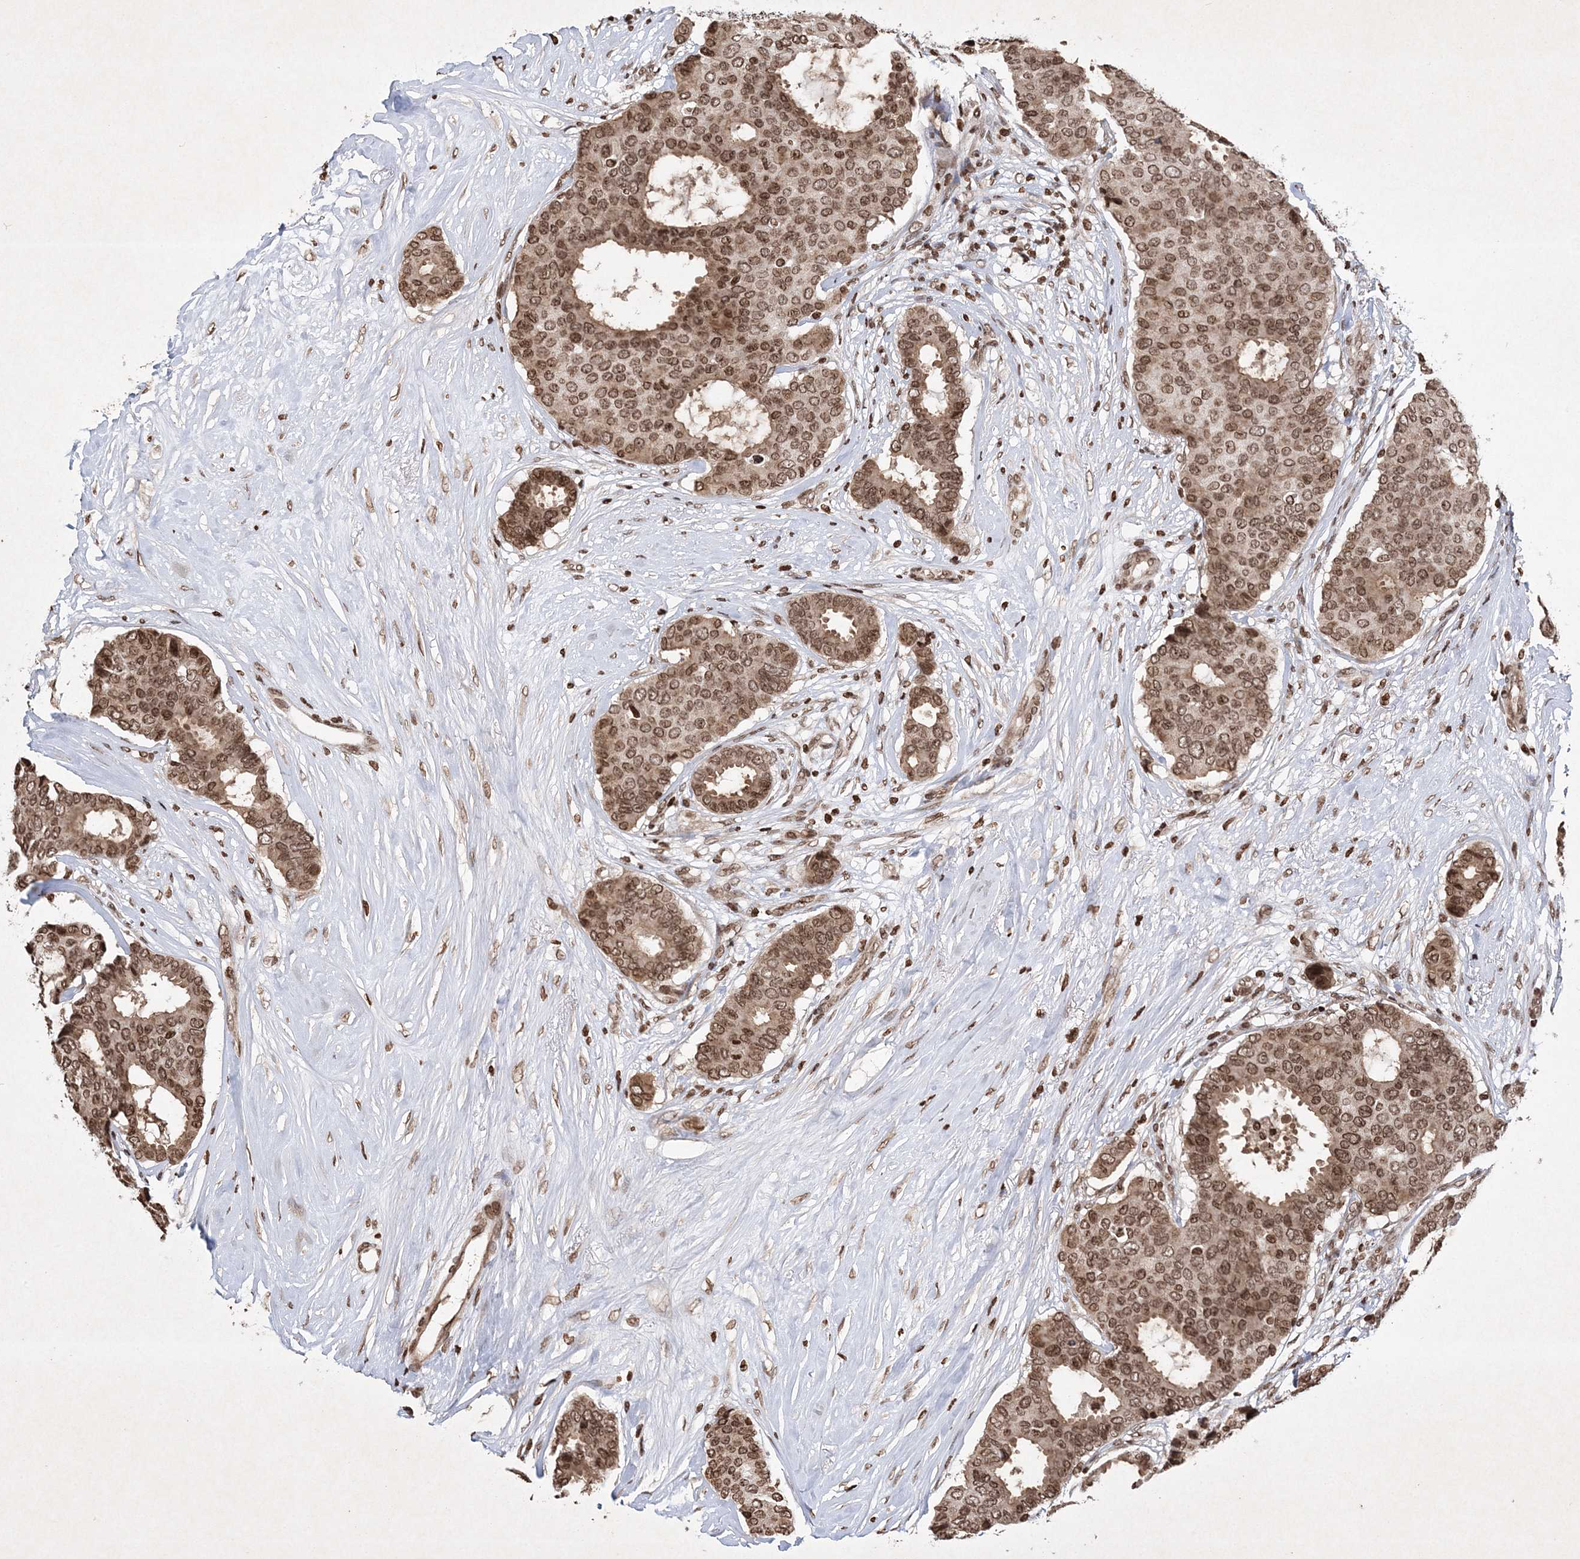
{"staining": {"intensity": "moderate", "quantity": ">75%", "location": "cytoplasmic/membranous,nuclear"}, "tissue": "breast cancer", "cell_type": "Tumor cells", "image_type": "cancer", "snomed": [{"axis": "morphology", "description": "Duct carcinoma"}, {"axis": "topography", "description": "Breast"}], "caption": "Human breast cancer (intraductal carcinoma) stained with a brown dye demonstrates moderate cytoplasmic/membranous and nuclear positive staining in approximately >75% of tumor cells.", "gene": "NEDD9", "patient": {"sex": "female", "age": 75}}